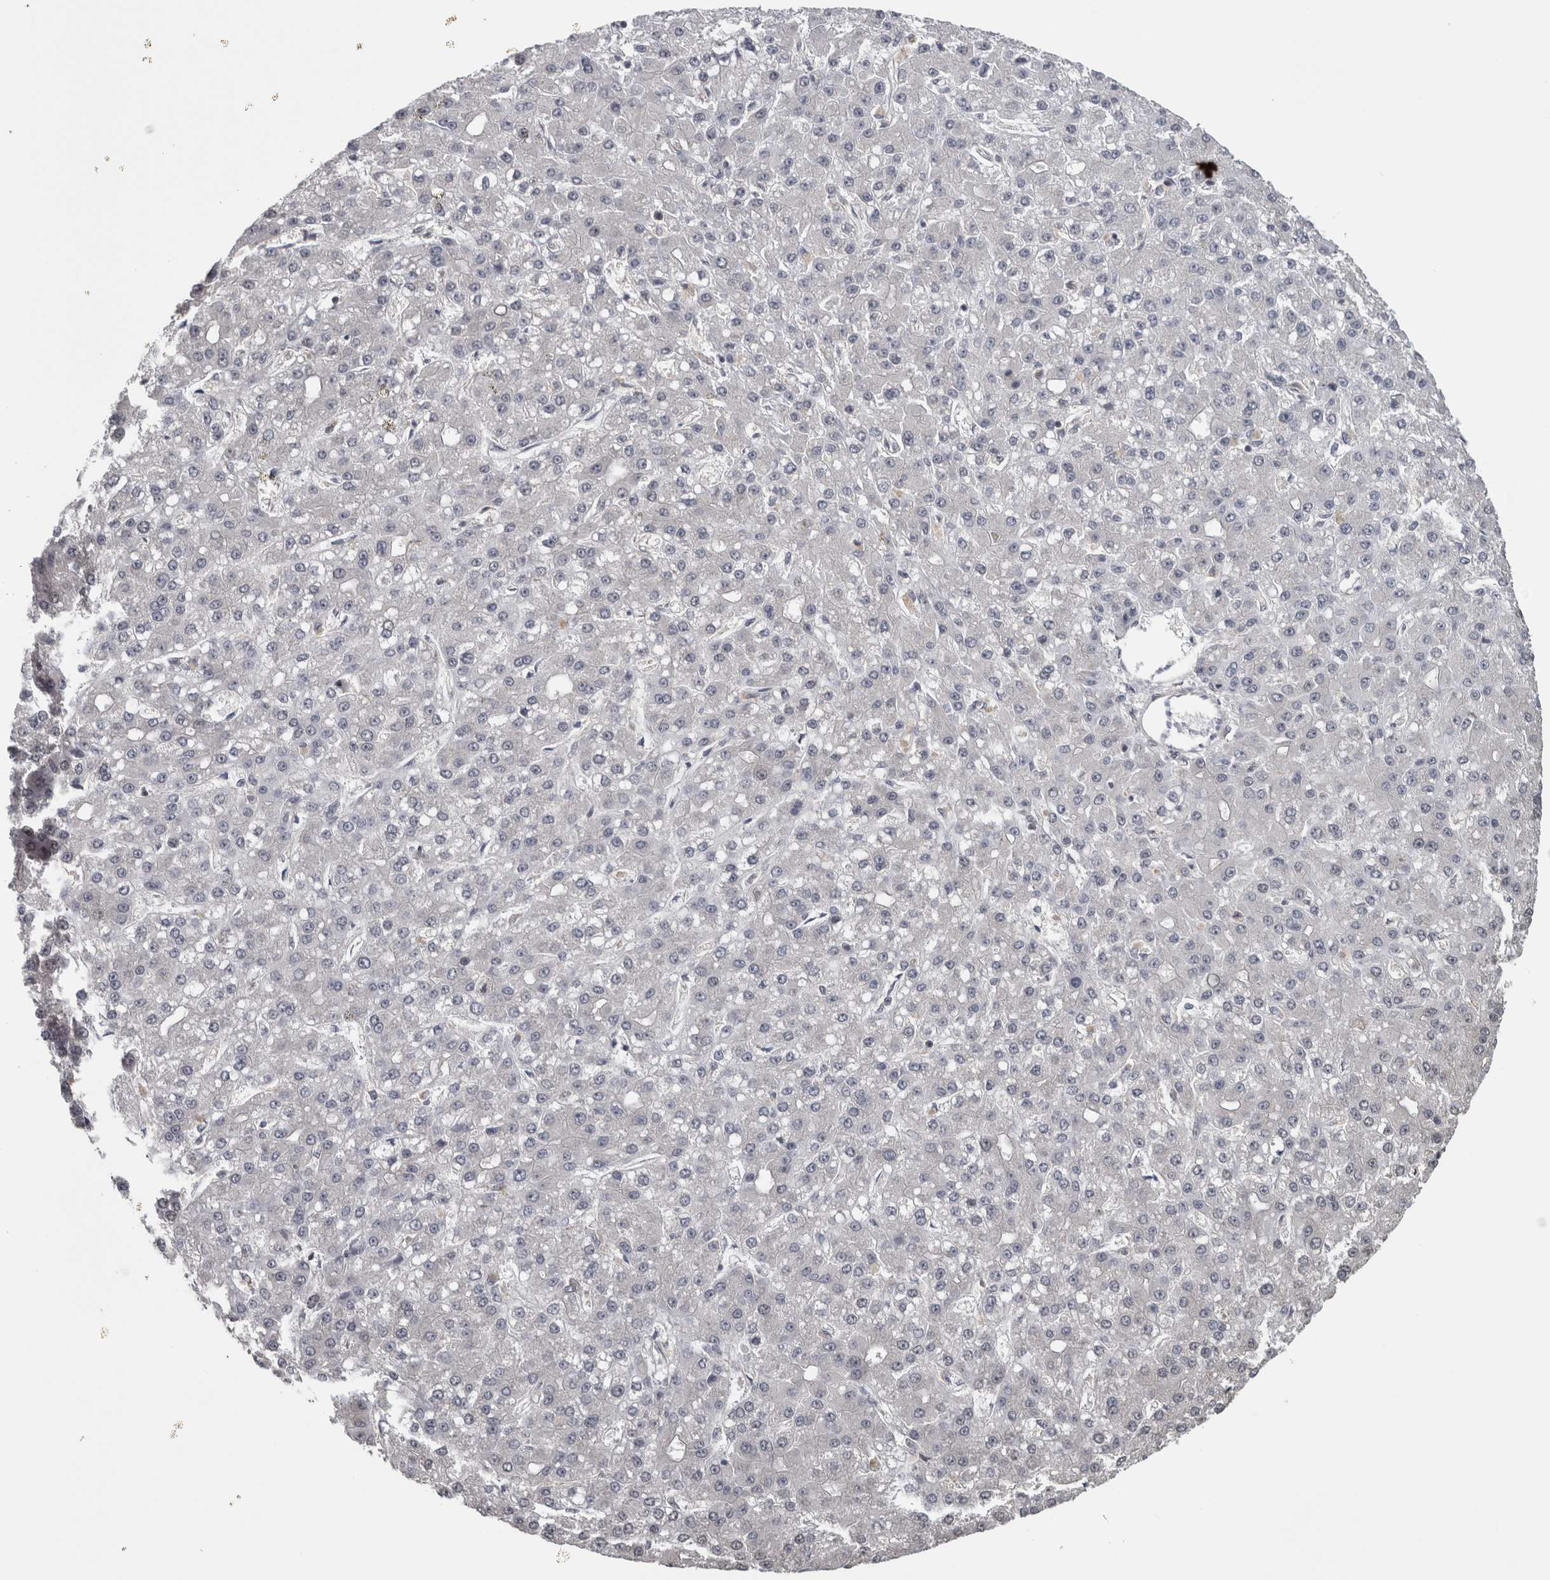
{"staining": {"intensity": "negative", "quantity": "none", "location": "none"}, "tissue": "liver cancer", "cell_type": "Tumor cells", "image_type": "cancer", "snomed": [{"axis": "morphology", "description": "Carcinoma, Hepatocellular, NOS"}, {"axis": "topography", "description": "Liver"}], "caption": "The photomicrograph exhibits no staining of tumor cells in liver cancer. (Immunohistochemistry (ihc), brightfield microscopy, high magnification).", "gene": "ATXN2", "patient": {"sex": "male", "age": 67}}